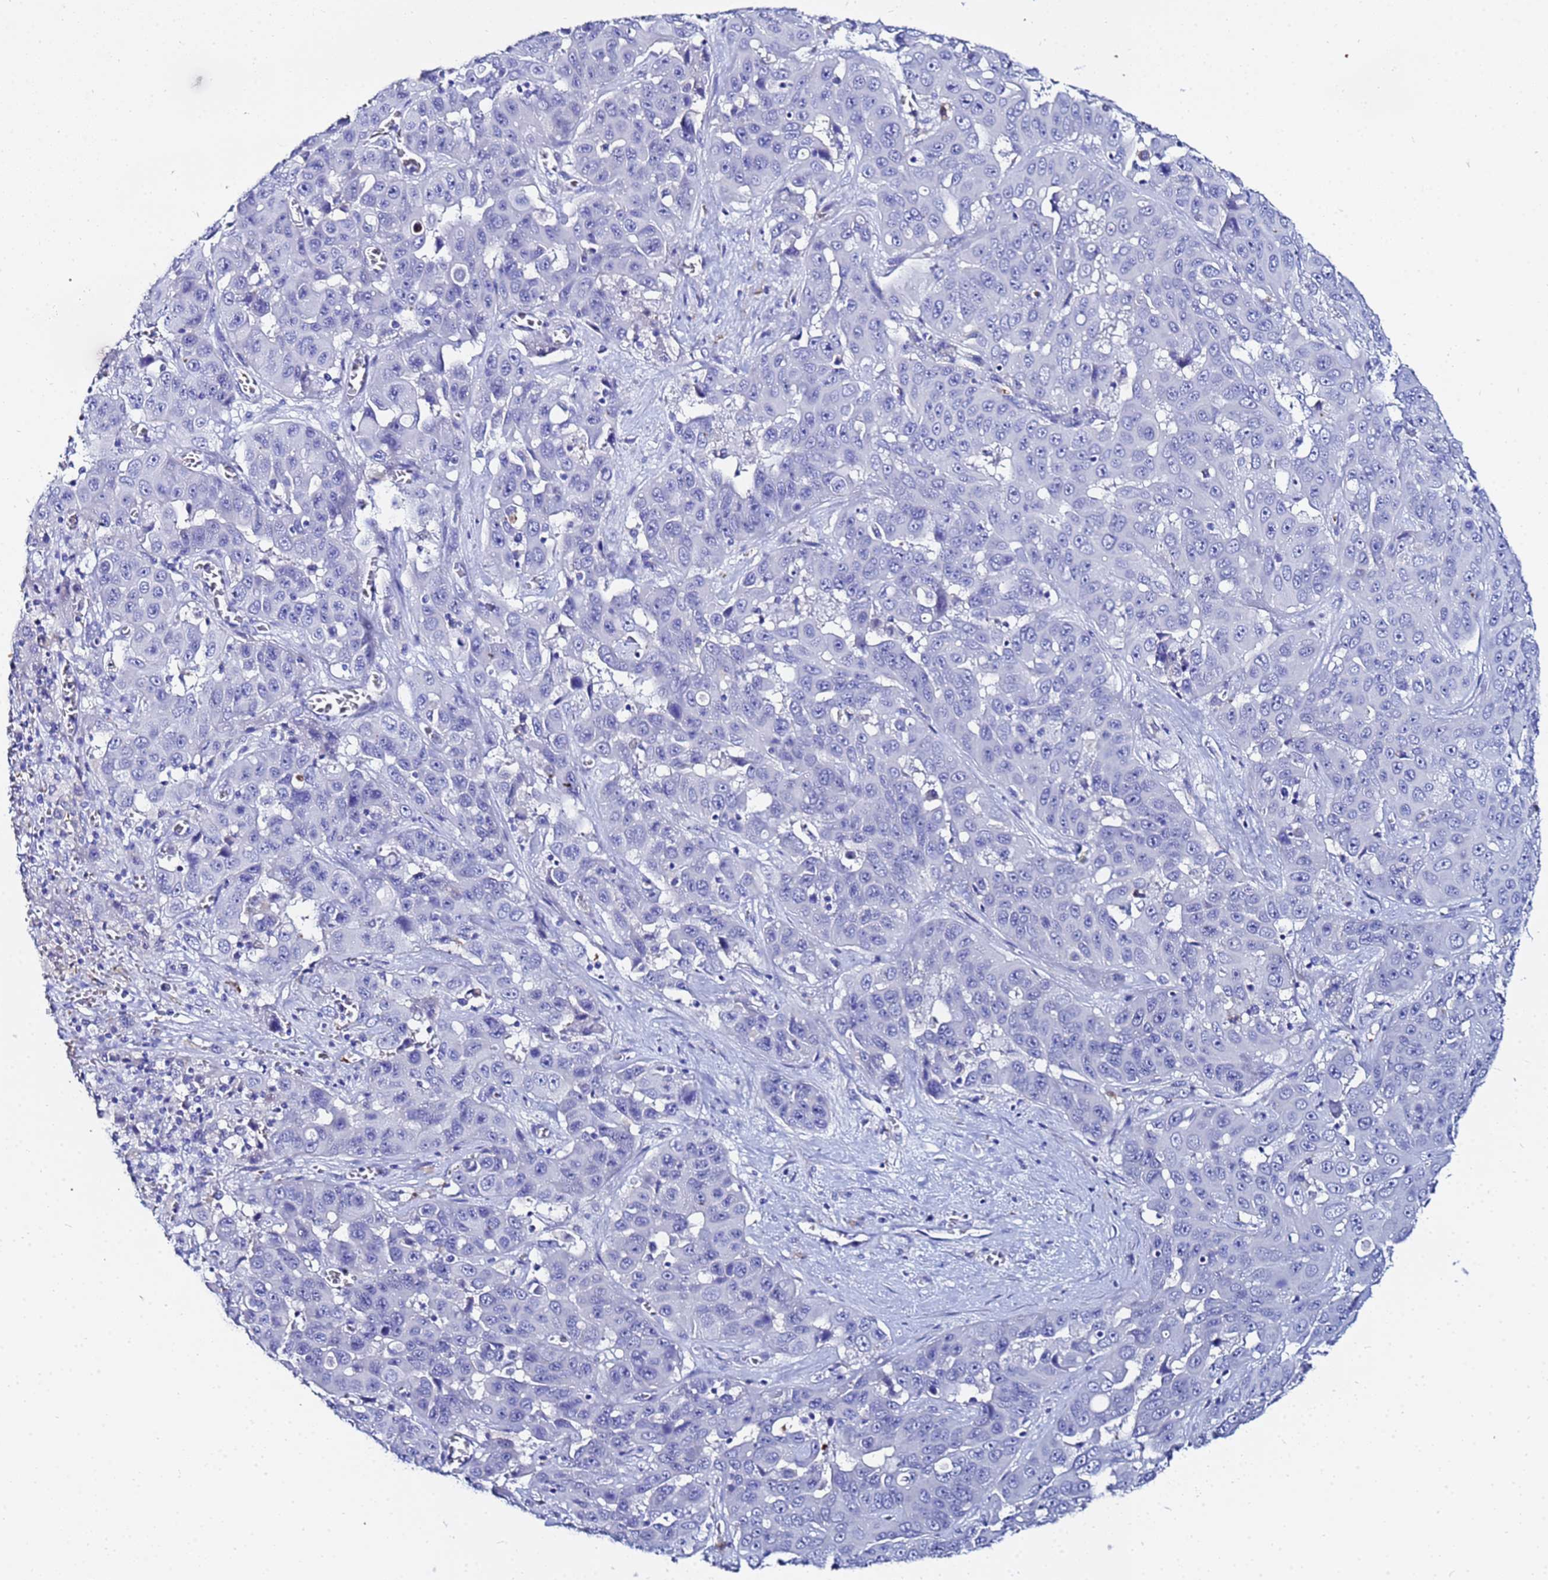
{"staining": {"intensity": "negative", "quantity": "none", "location": "none"}, "tissue": "liver cancer", "cell_type": "Tumor cells", "image_type": "cancer", "snomed": [{"axis": "morphology", "description": "Cholangiocarcinoma"}, {"axis": "topography", "description": "Liver"}], "caption": "Protein analysis of liver cancer (cholangiocarcinoma) shows no significant expression in tumor cells. The staining was performed using DAB (3,3'-diaminobenzidine) to visualize the protein expression in brown, while the nuclei were stained in blue with hematoxylin (Magnification: 20x).", "gene": "ZNF26", "patient": {"sex": "female", "age": 52}}